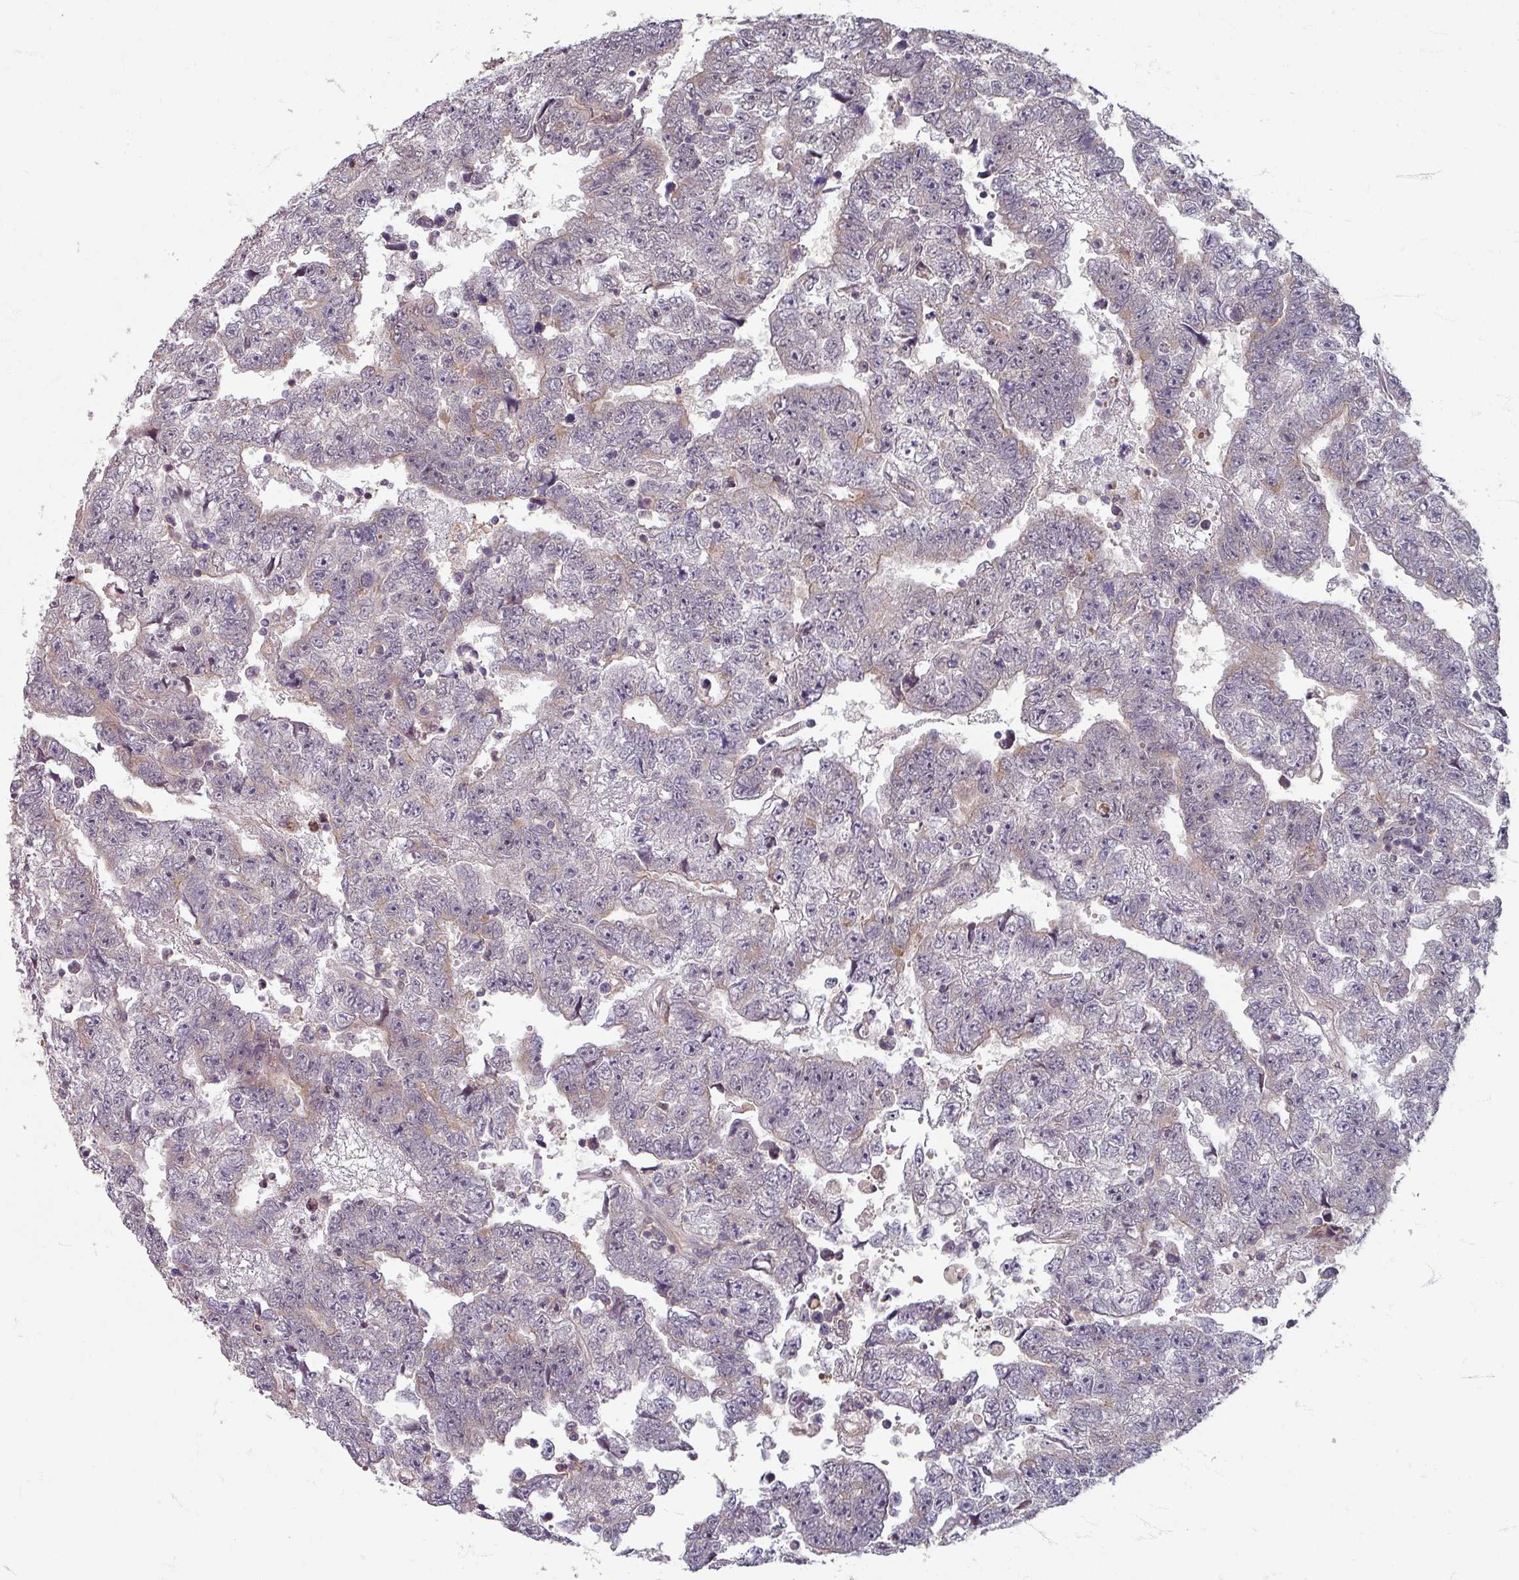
{"staining": {"intensity": "negative", "quantity": "none", "location": "none"}, "tissue": "testis cancer", "cell_type": "Tumor cells", "image_type": "cancer", "snomed": [{"axis": "morphology", "description": "Carcinoma, Embryonal, NOS"}, {"axis": "topography", "description": "Testis"}], "caption": "An image of testis cancer (embryonal carcinoma) stained for a protein exhibits no brown staining in tumor cells.", "gene": "STAM", "patient": {"sex": "male", "age": 25}}